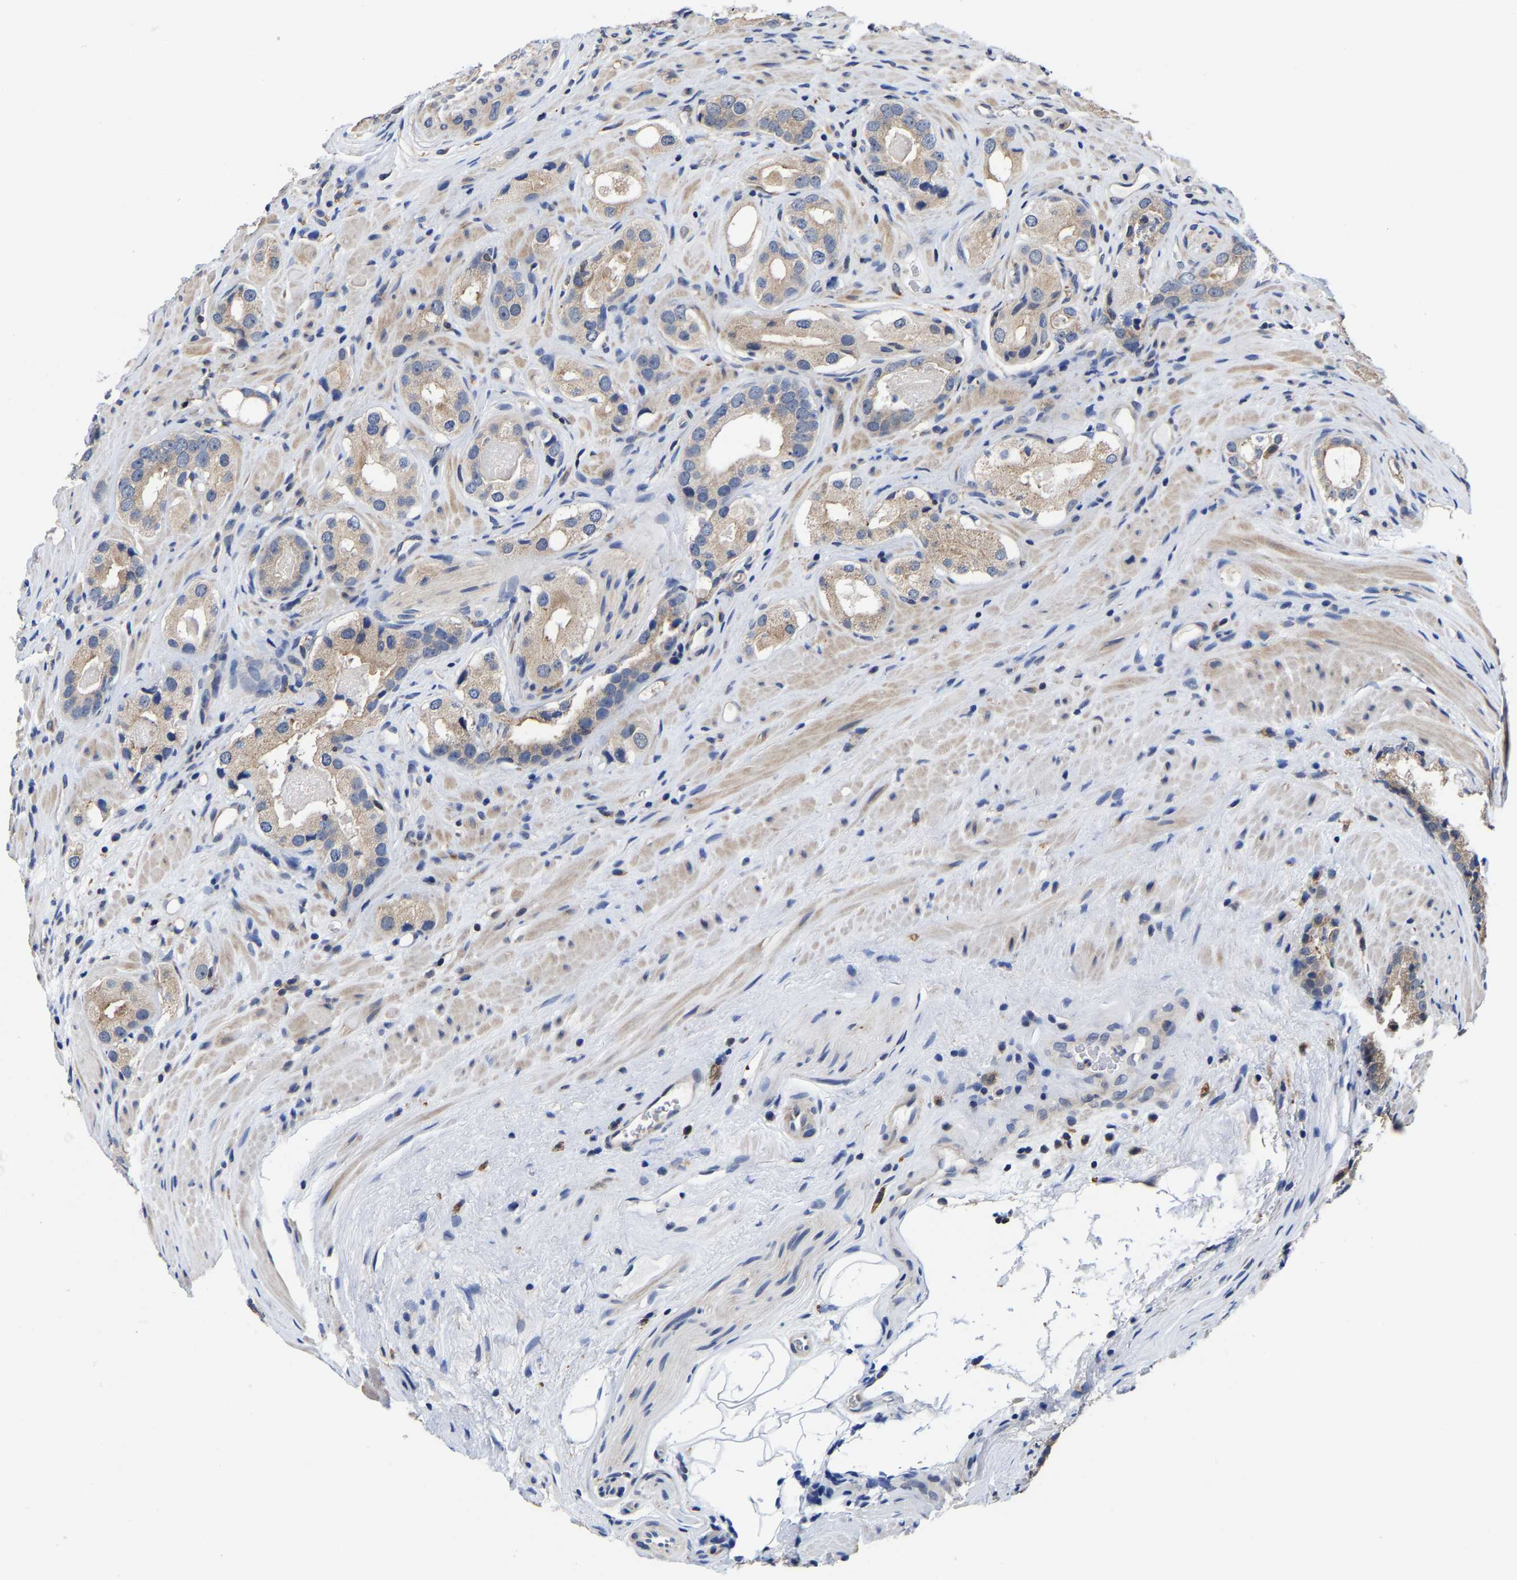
{"staining": {"intensity": "moderate", "quantity": "25%-75%", "location": "cytoplasmic/membranous"}, "tissue": "prostate cancer", "cell_type": "Tumor cells", "image_type": "cancer", "snomed": [{"axis": "morphology", "description": "Adenocarcinoma, High grade"}, {"axis": "topography", "description": "Prostate"}], "caption": "DAB (3,3'-diaminobenzidine) immunohistochemical staining of prostate cancer (adenocarcinoma (high-grade)) reveals moderate cytoplasmic/membranous protein expression in approximately 25%-75% of tumor cells. (DAB (3,3'-diaminobenzidine) IHC with brightfield microscopy, high magnification).", "gene": "PFKFB3", "patient": {"sex": "male", "age": 63}}